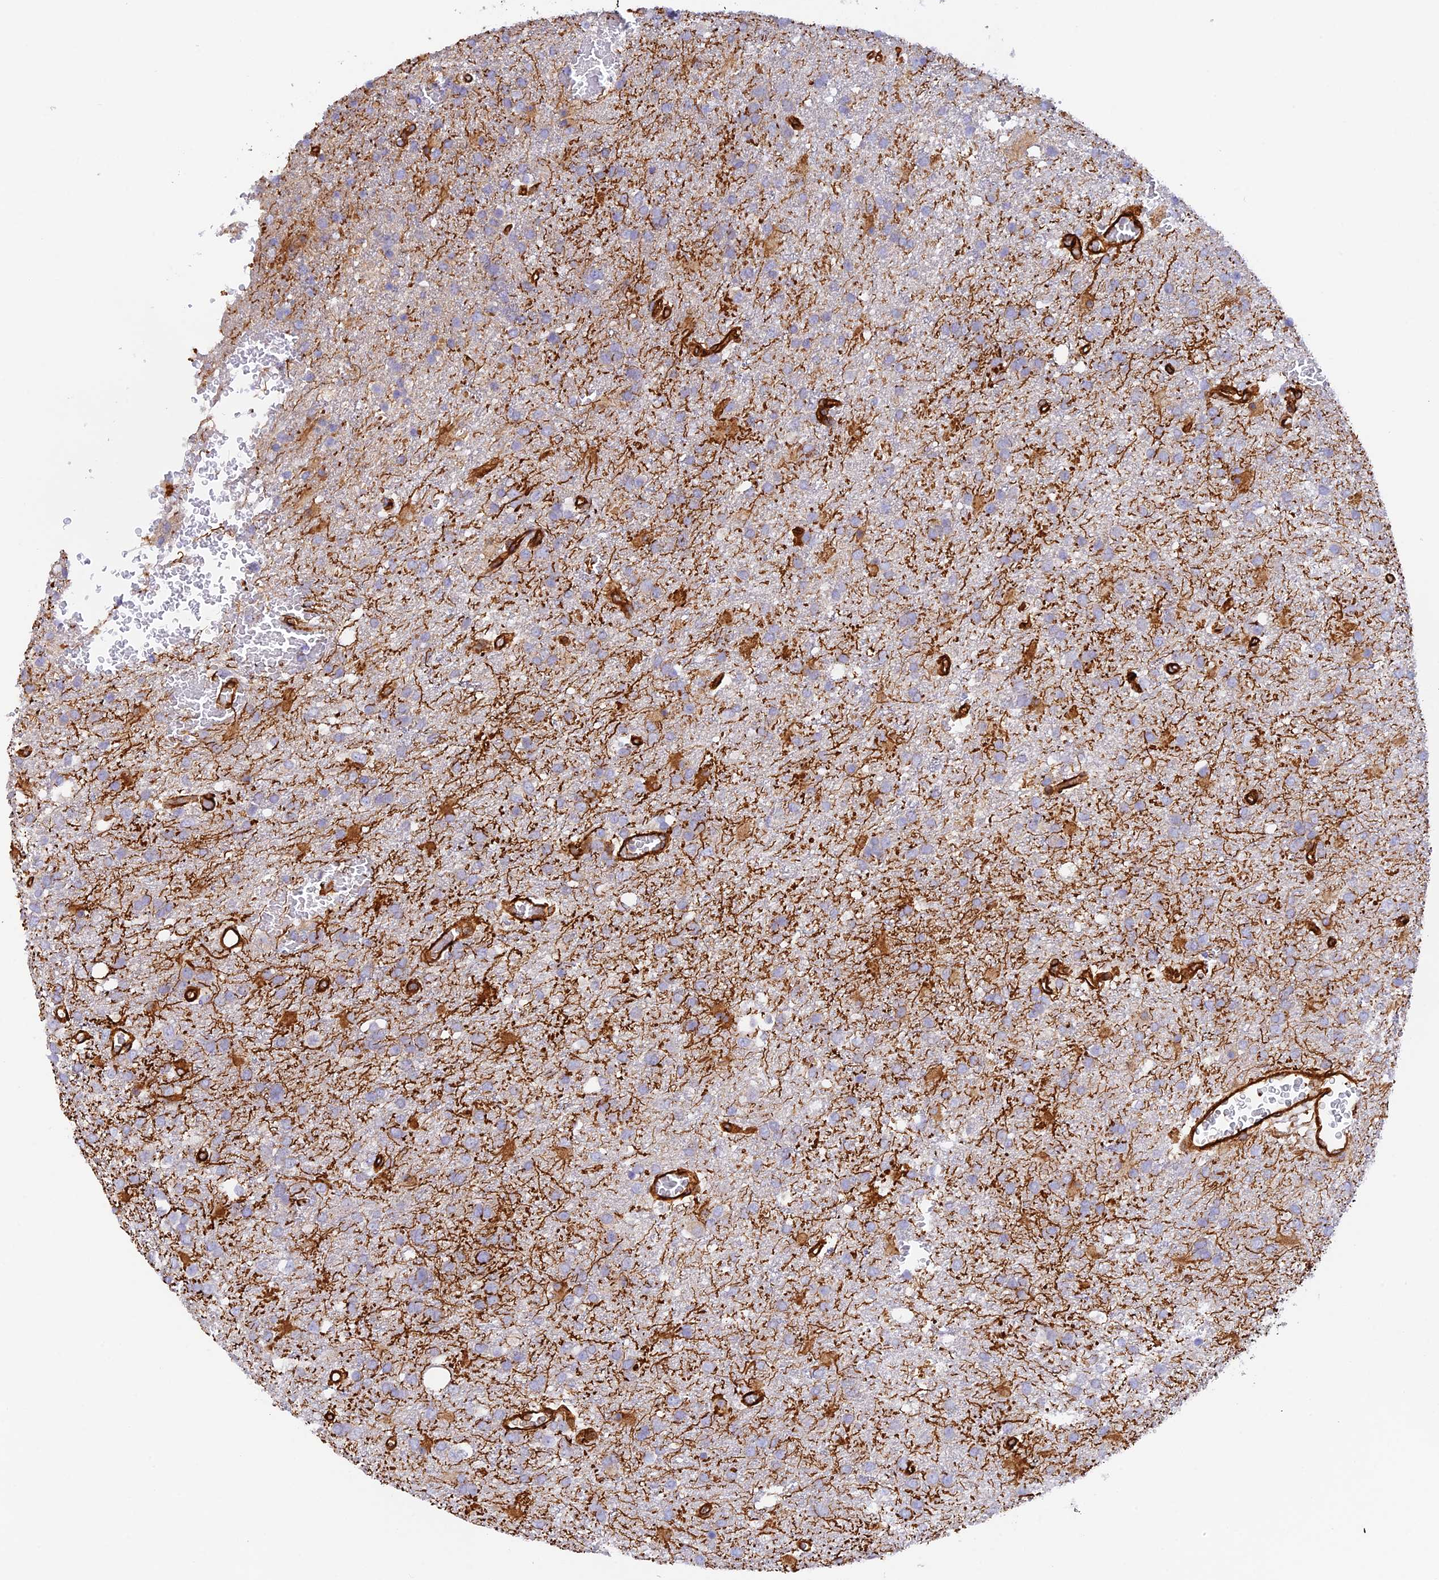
{"staining": {"intensity": "moderate", "quantity": "<25%", "location": "cytoplasmic/membranous"}, "tissue": "glioma", "cell_type": "Tumor cells", "image_type": "cancer", "snomed": [{"axis": "morphology", "description": "Glioma, malignant, High grade"}, {"axis": "topography", "description": "Brain"}], "caption": "An image showing moderate cytoplasmic/membranous expression in about <25% of tumor cells in malignant high-grade glioma, as visualized by brown immunohistochemical staining.", "gene": "MYO9A", "patient": {"sex": "female", "age": 74}}